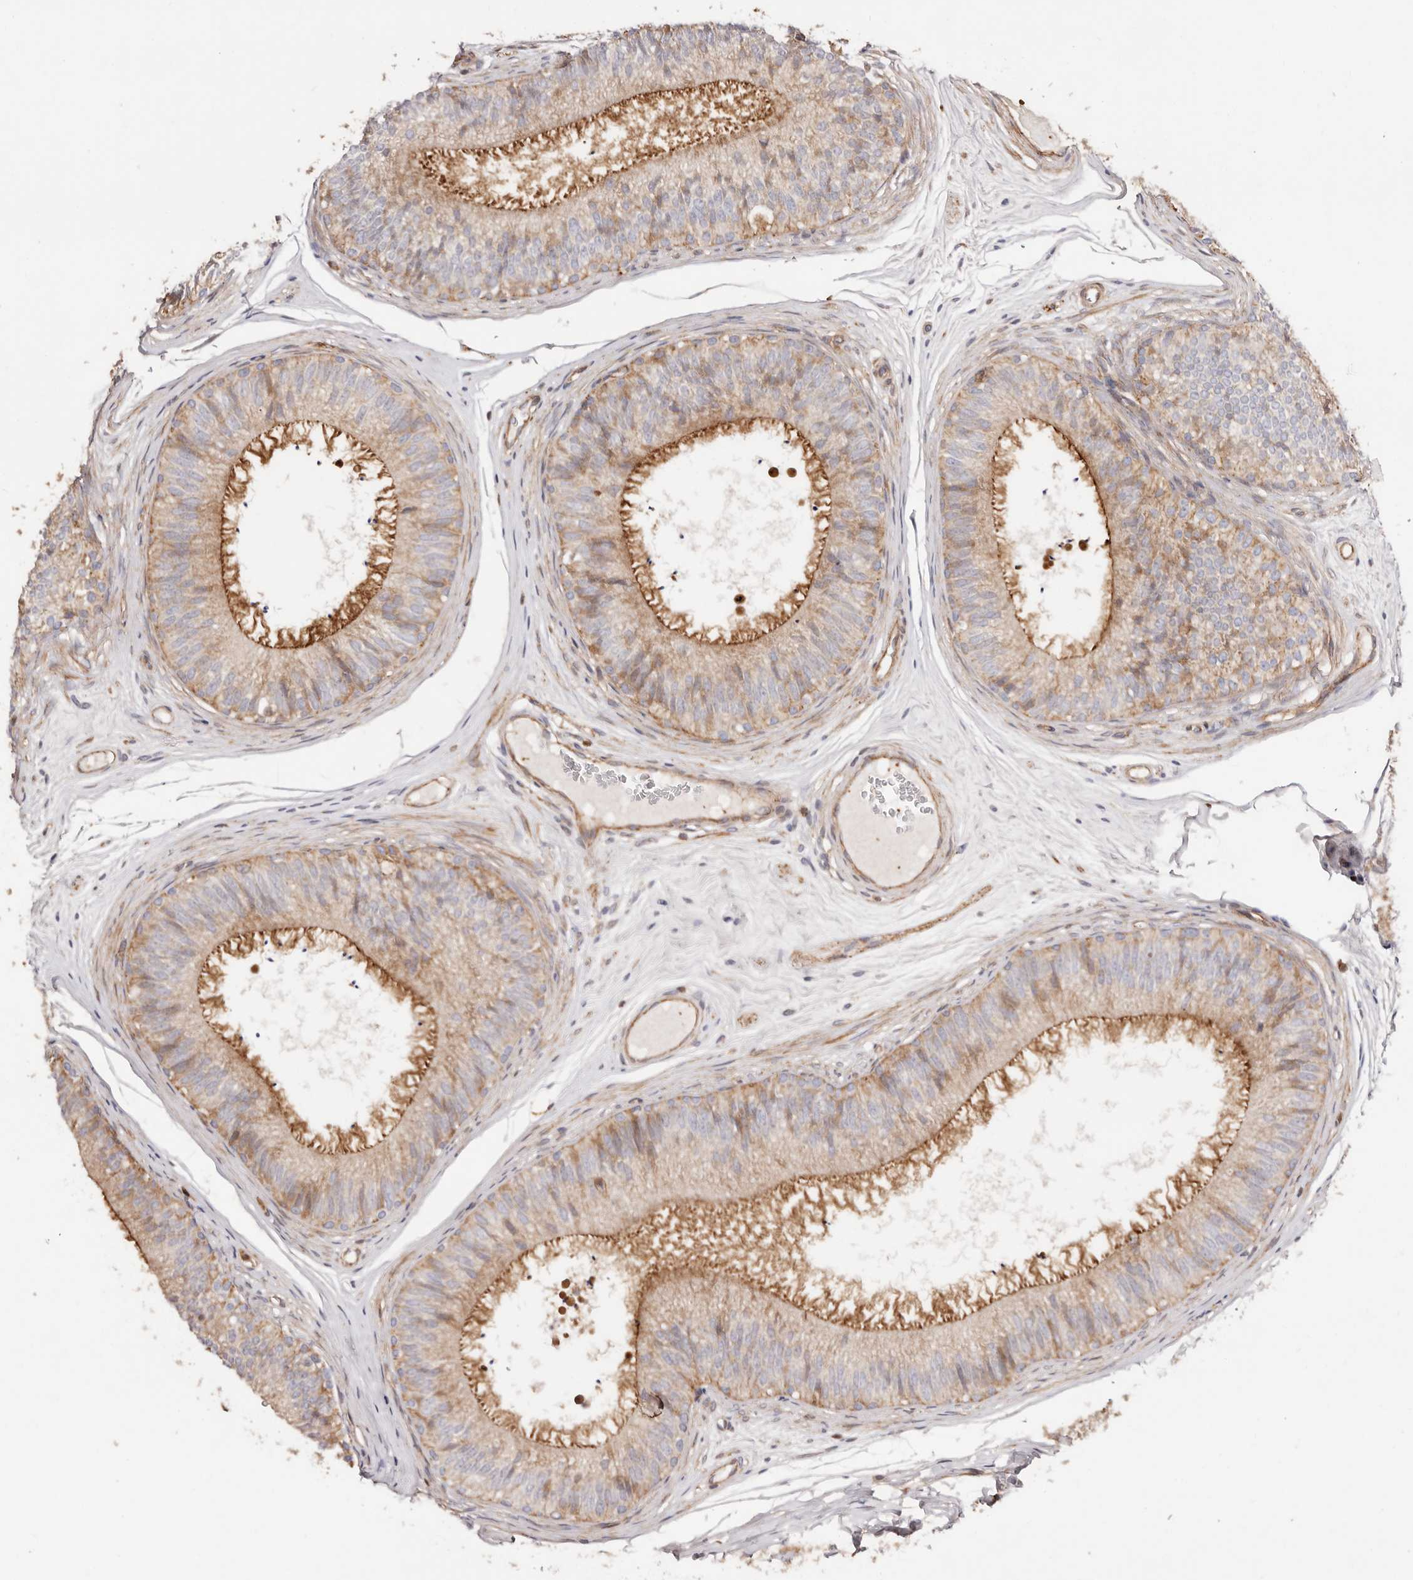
{"staining": {"intensity": "moderate", "quantity": ">75%", "location": "cytoplasmic/membranous"}, "tissue": "epididymis", "cell_type": "Glandular cells", "image_type": "normal", "snomed": [{"axis": "morphology", "description": "Normal tissue, NOS"}, {"axis": "topography", "description": "Epididymis"}], "caption": "This histopathology image reveals immunohistochemistry (IHC) staining of unremarkable epididymis, with medium moderate cytoplasmic/membranous staining in about >75% of glandular cells.", "gene": "PTPN22", "patient": {"sex": "male", "age": 29}}